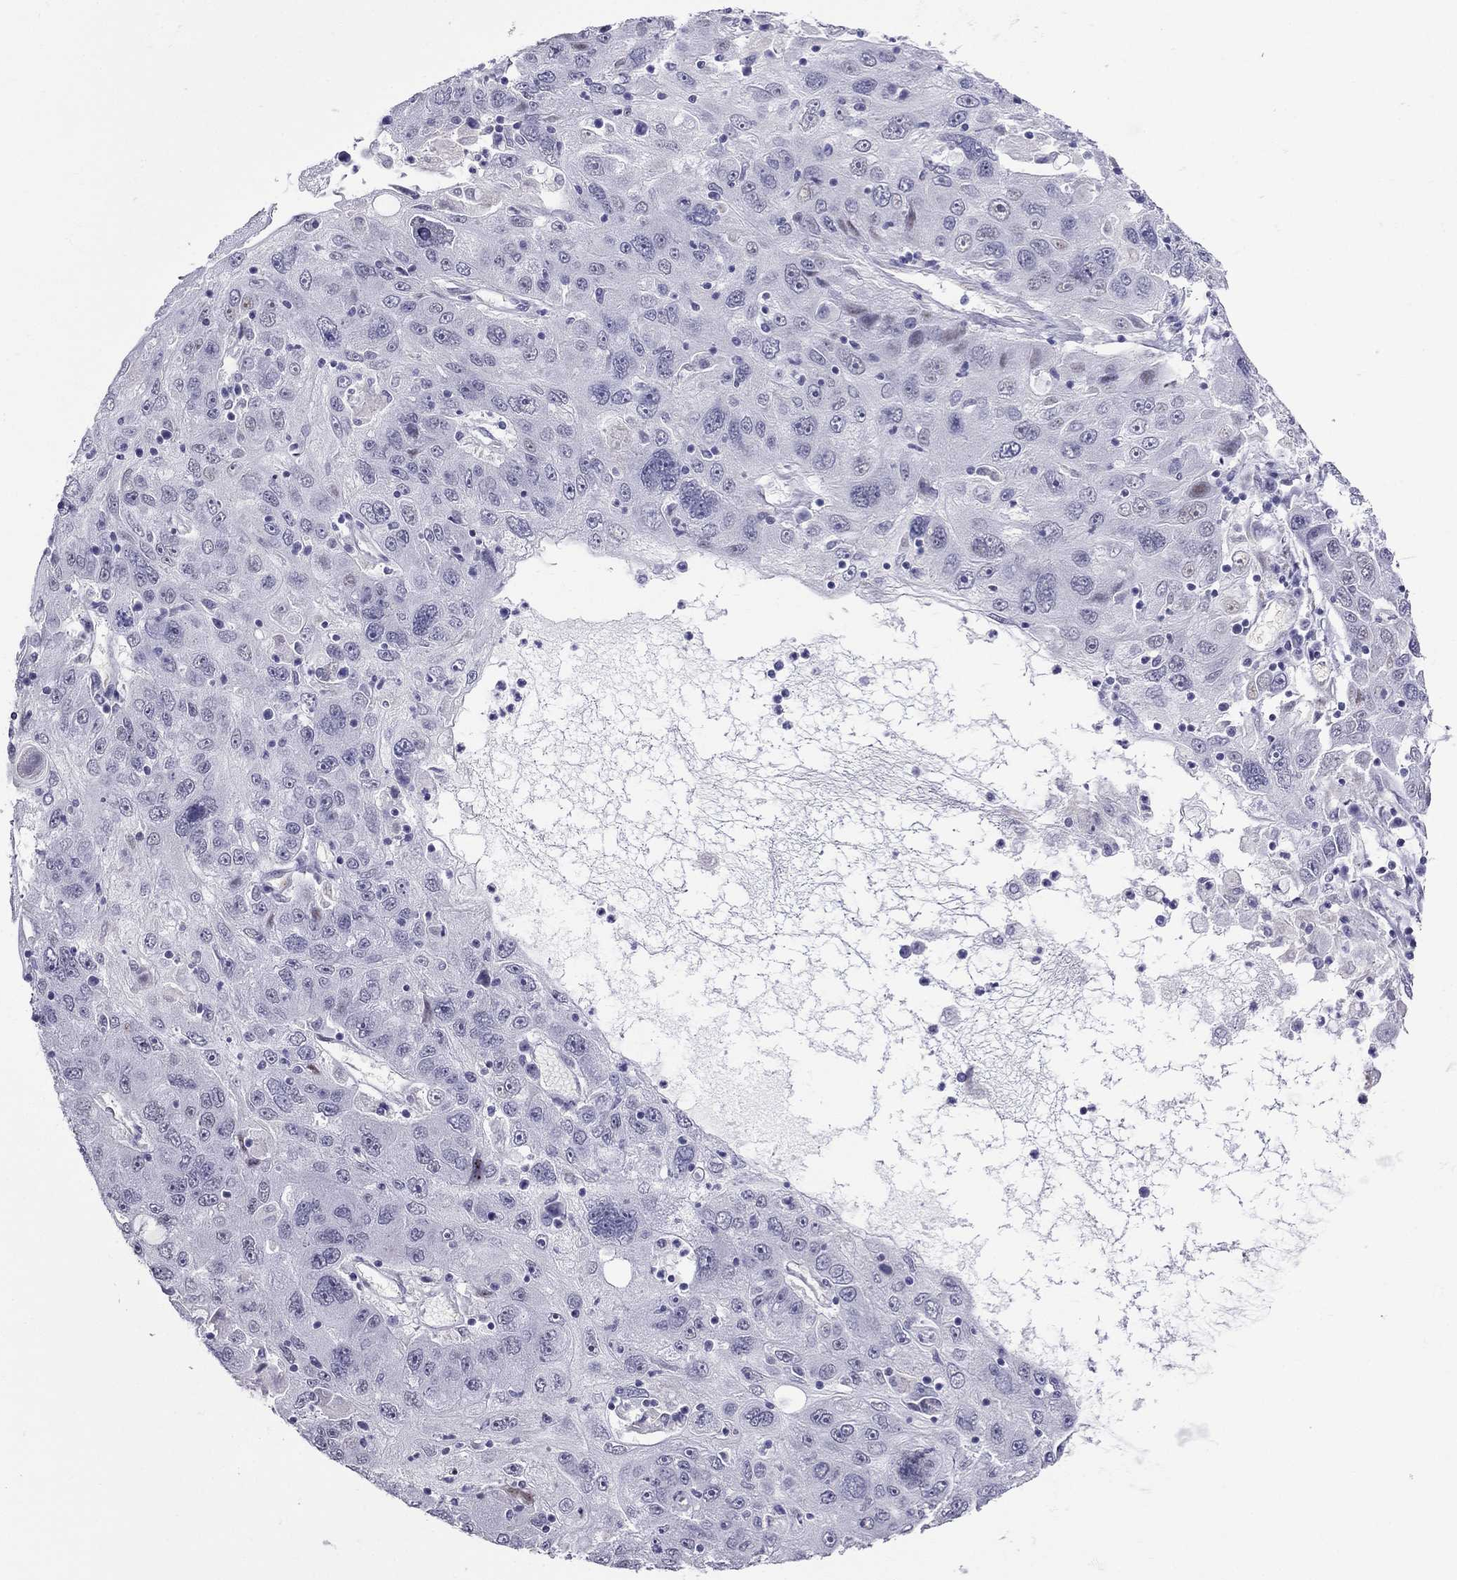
{"staining": {"intensity": "negative", "quantity": "none", "location": "none"}, "tissue": "stomach cancer", "cell_type": "Tumor cells", "image_type": "cancer", "snomed": [{"axis": "morphology", "description": "Adenocarcinoma, NOS"}, {"axis": "topography", "description": "Stomach"}], "caption": "An IHC photomicrograph of stomach adenocarcinoma is shown. There is no staining in tumor cells of stomach adenocarcinoma.", "gene": "MGP", "patient": {"sex": "male", "age": 56}}